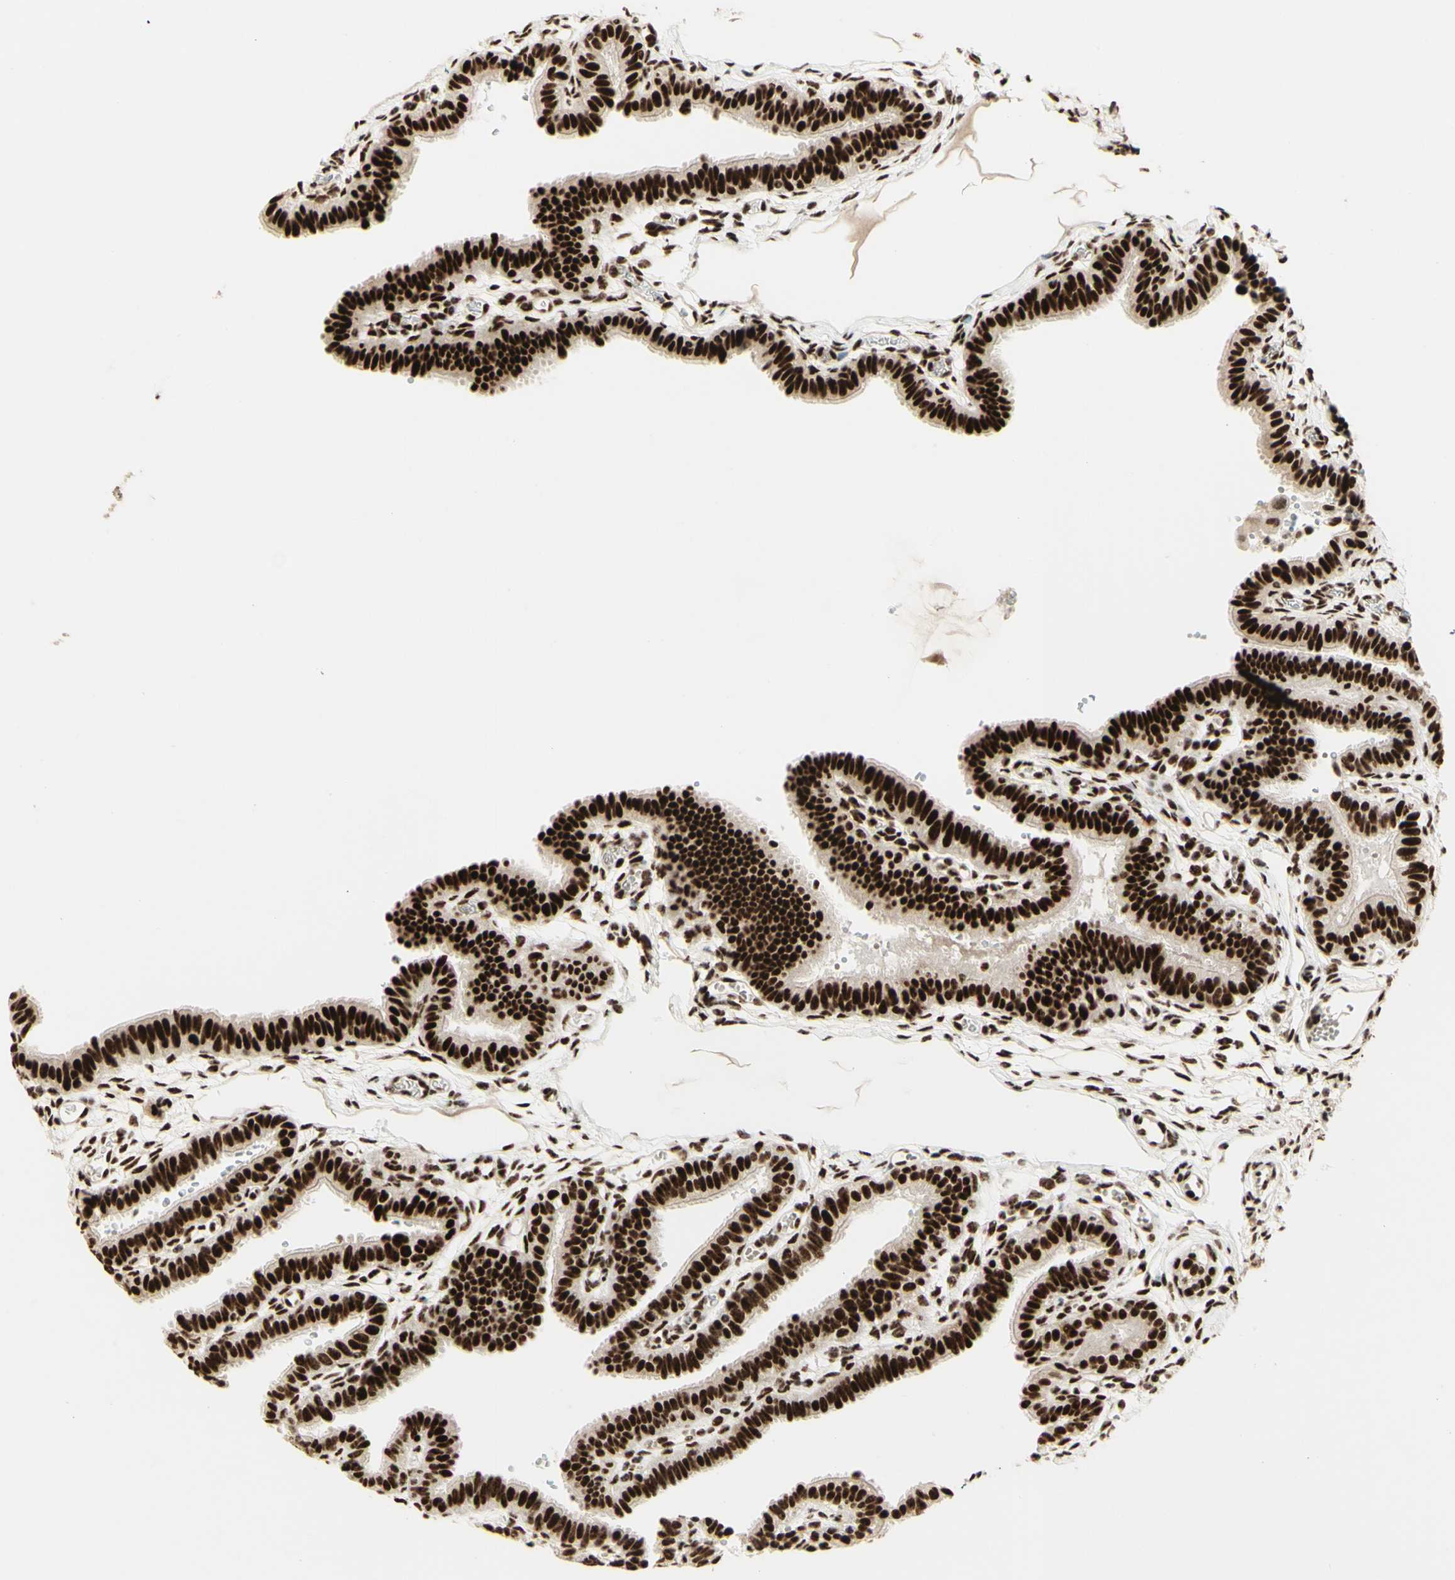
{"staining": {"intensity": "strong", "quantity": ">75%", "location": "cytoplasmic/membranous,nuclear"}, "tissue": "fallopian tube", "cell_type": "Glandular cells", "image_type": "normal", "snomed": [{"axis": "morphology", "description": "Normal tissue, NOS"}, {"axis": "topography", "description": "Fallopian tube"}, {"axis": "topography", "description": "Placenta"}], "caption": "A high-resolution histopathology image shows immunohistochemistry (IHC) staining of unremarkable fallopian tube, which shows strong cytoplasmic/membranous,nuclear positivity in about >75% of glandular cells. Nuclei are stained in blue.", "gene": "DHX9", "patient": {"sex": "female", "age": 34}}